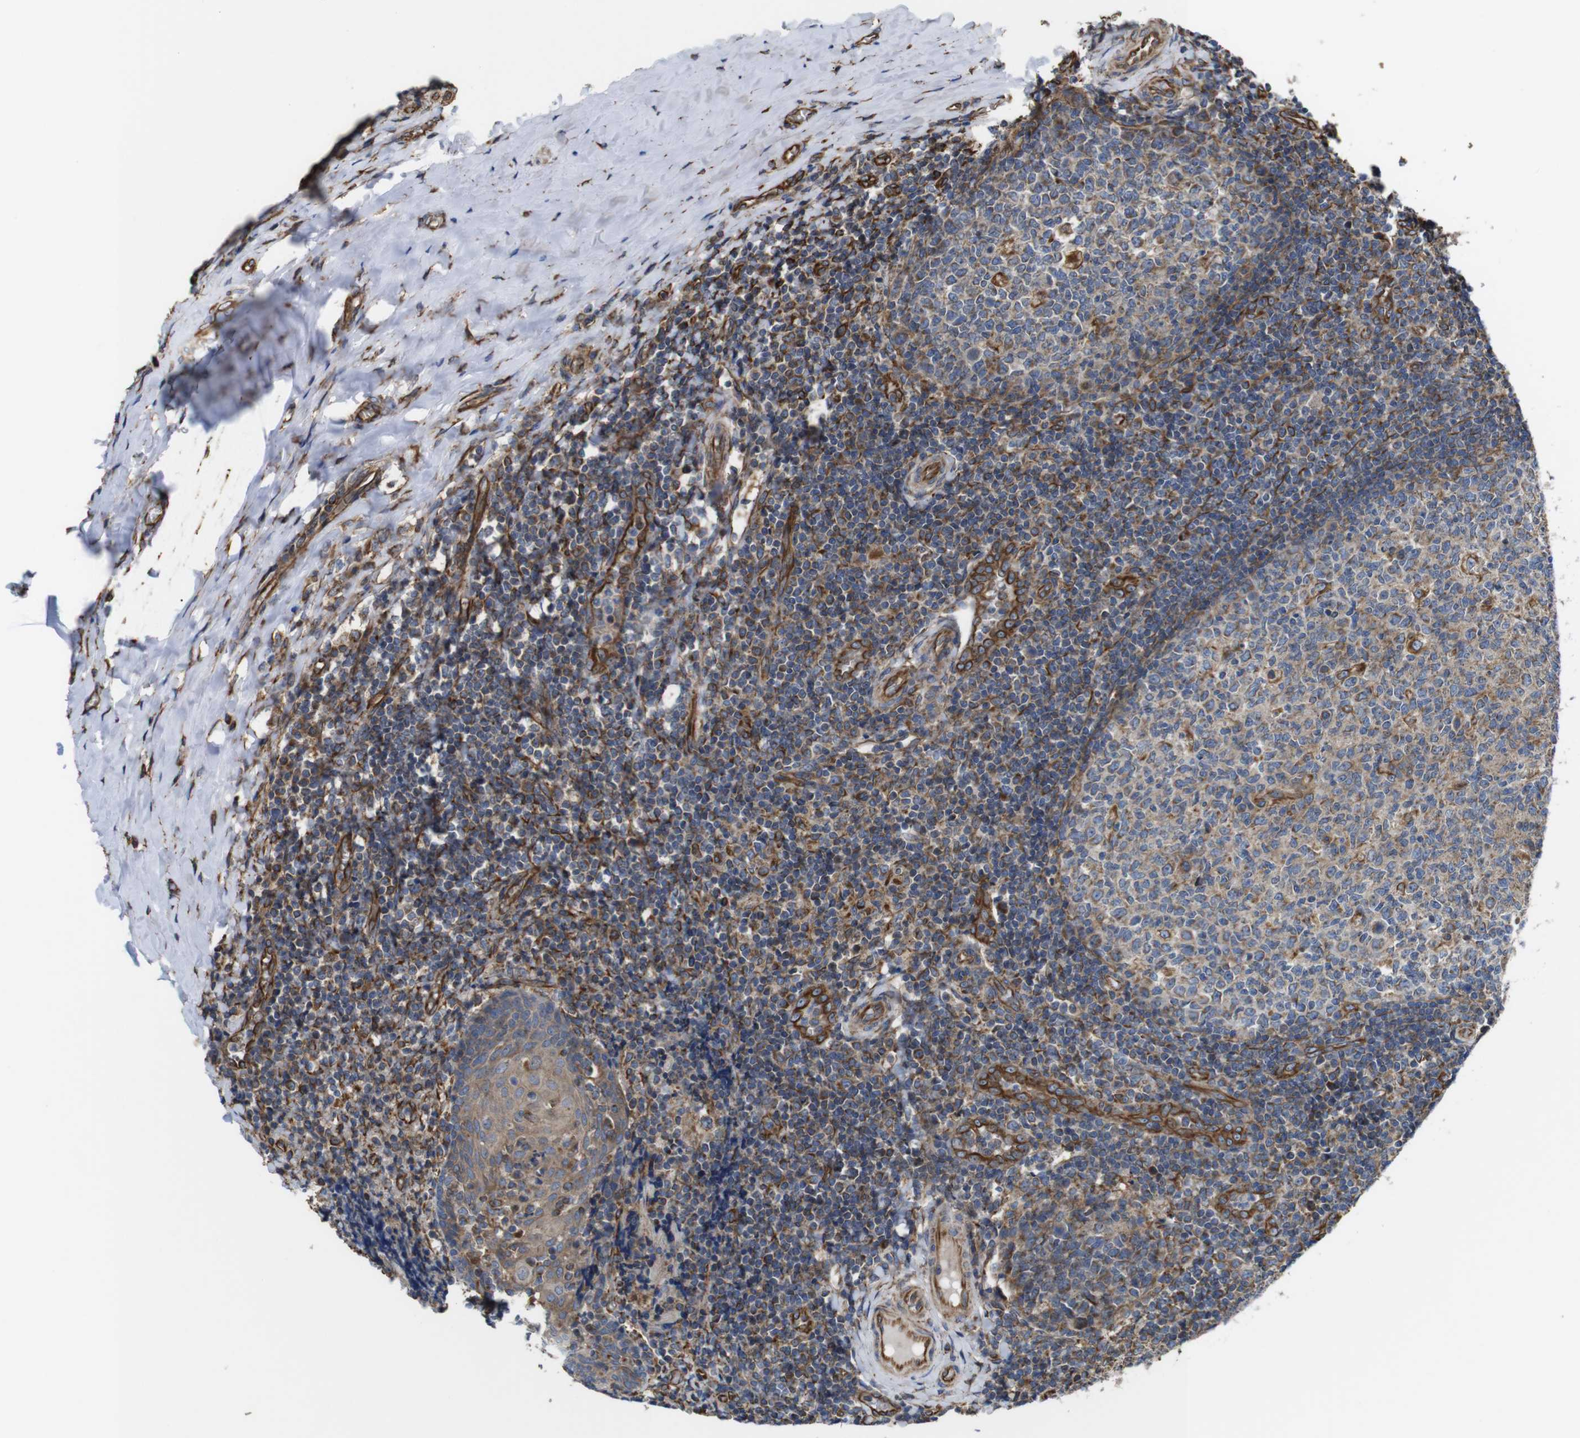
{"staining": {"intensity": "weak", "quantity": ">75%", "location": "cytoplasmic/membranous"}, "tissue": "tonsil", "cell_type": "Germinal center cells", "image_type": "normal", "snomed": [{"axis": "morphology", "description": "Normal tissue, NOS"}, {"axis": "topography", "description": "Tonsil"}], "caption": "Weak cytoplasmic/membranous positivity is identified in about >75% of germinal center cells in benign tonsil. Nuclei are stained in blue.", "gene": "POMK", "patient": {"sex": "female", "age": 19}}